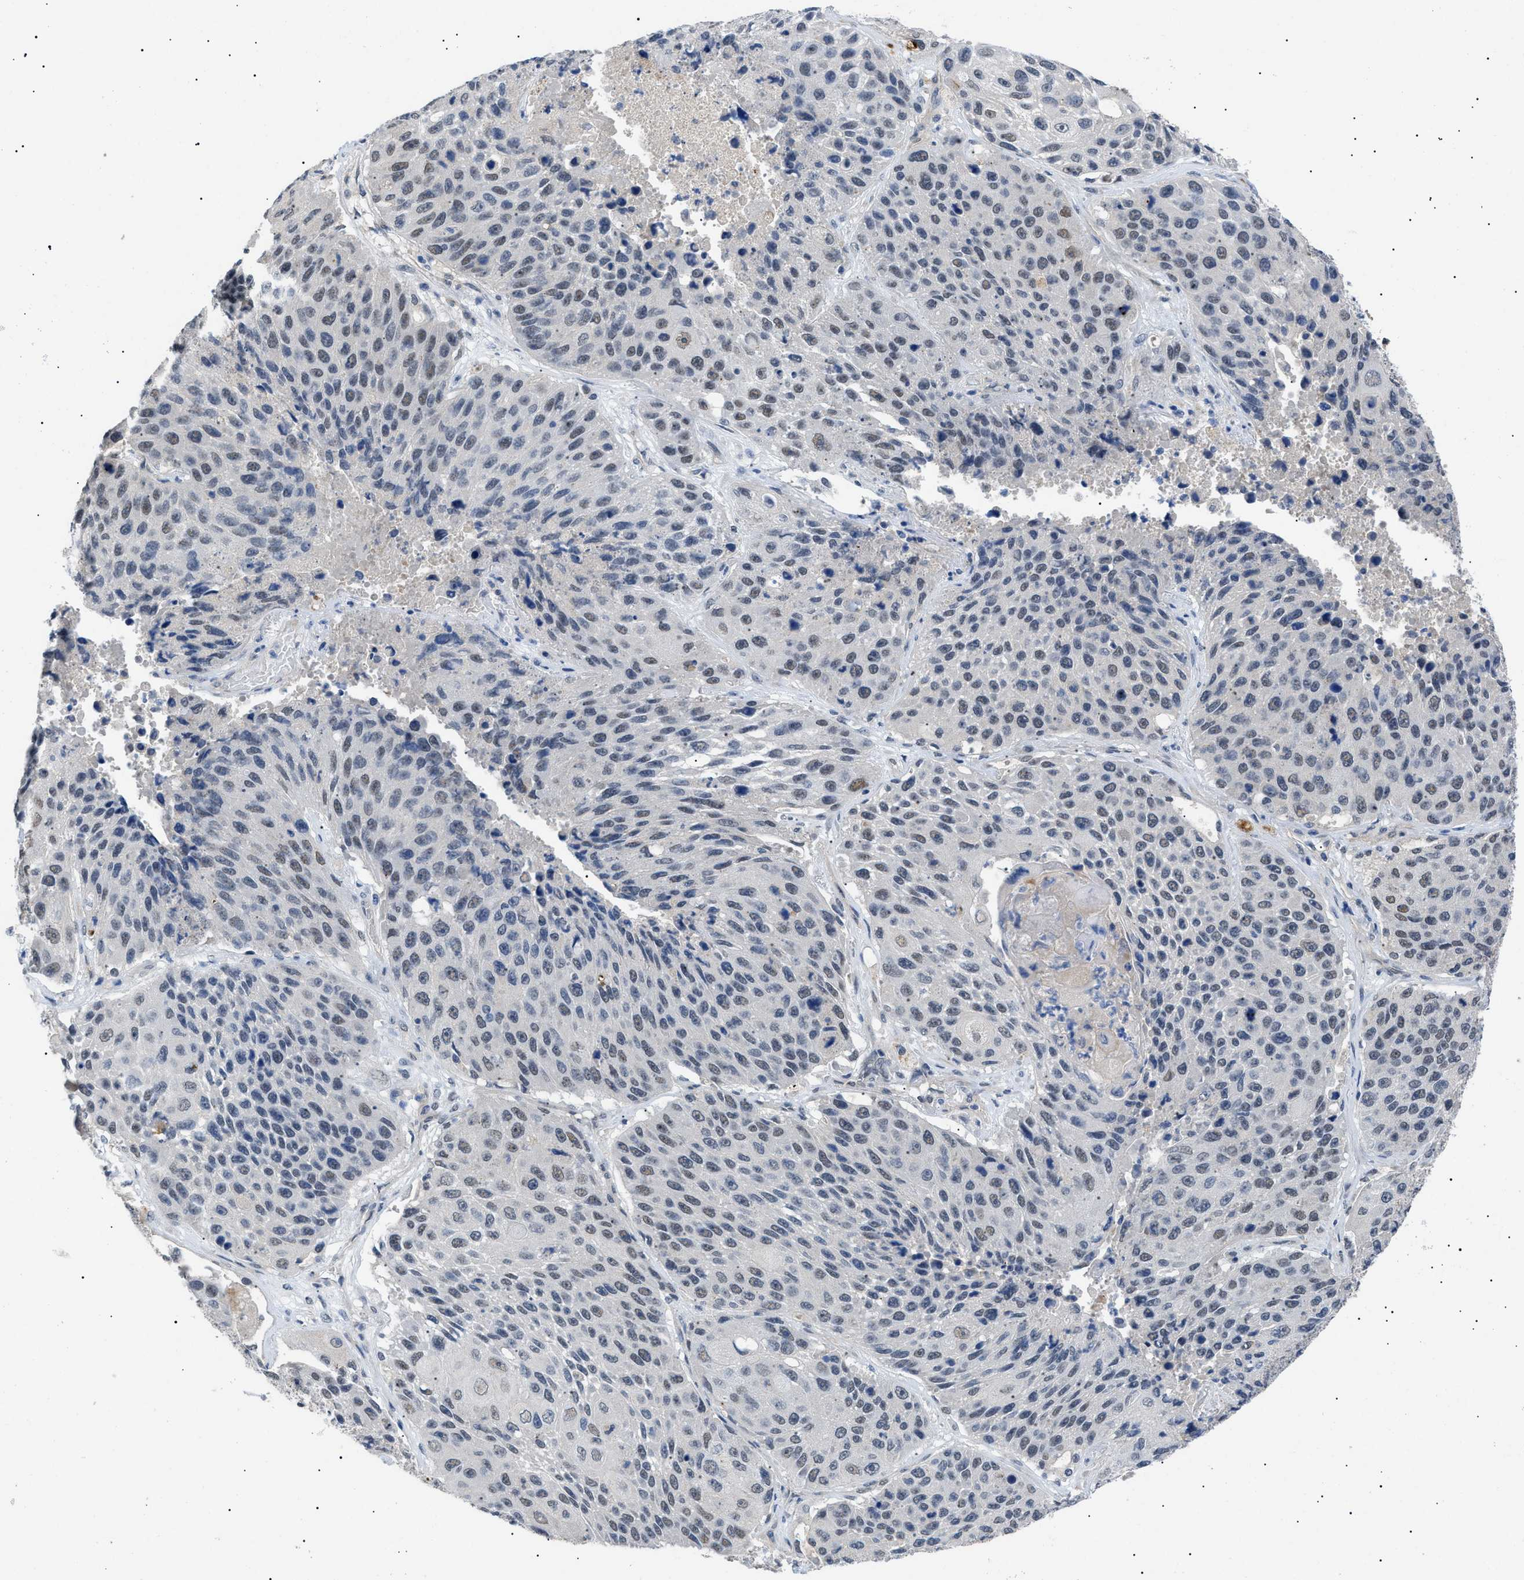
{"staining": {"intensity": "weak", "quantity": "25%-75%", "location": "nuclear"}, "tissue": "lung cancer", "cell_type": "Tumor cells", "image_type": "cancer", "snomed": [{"axis": "morphology", "description": "Squamous cell carcinoma, NOS"}, {"axis": "topography", "description": "Lung"}], "caption": "This is an image of IHC staining of squamous cell carcinoma (lung), which shows weak positivity in the nuclear of tumor cells.", "gene": "CRCP", "patient": {"sex": "male", "age": 61}}